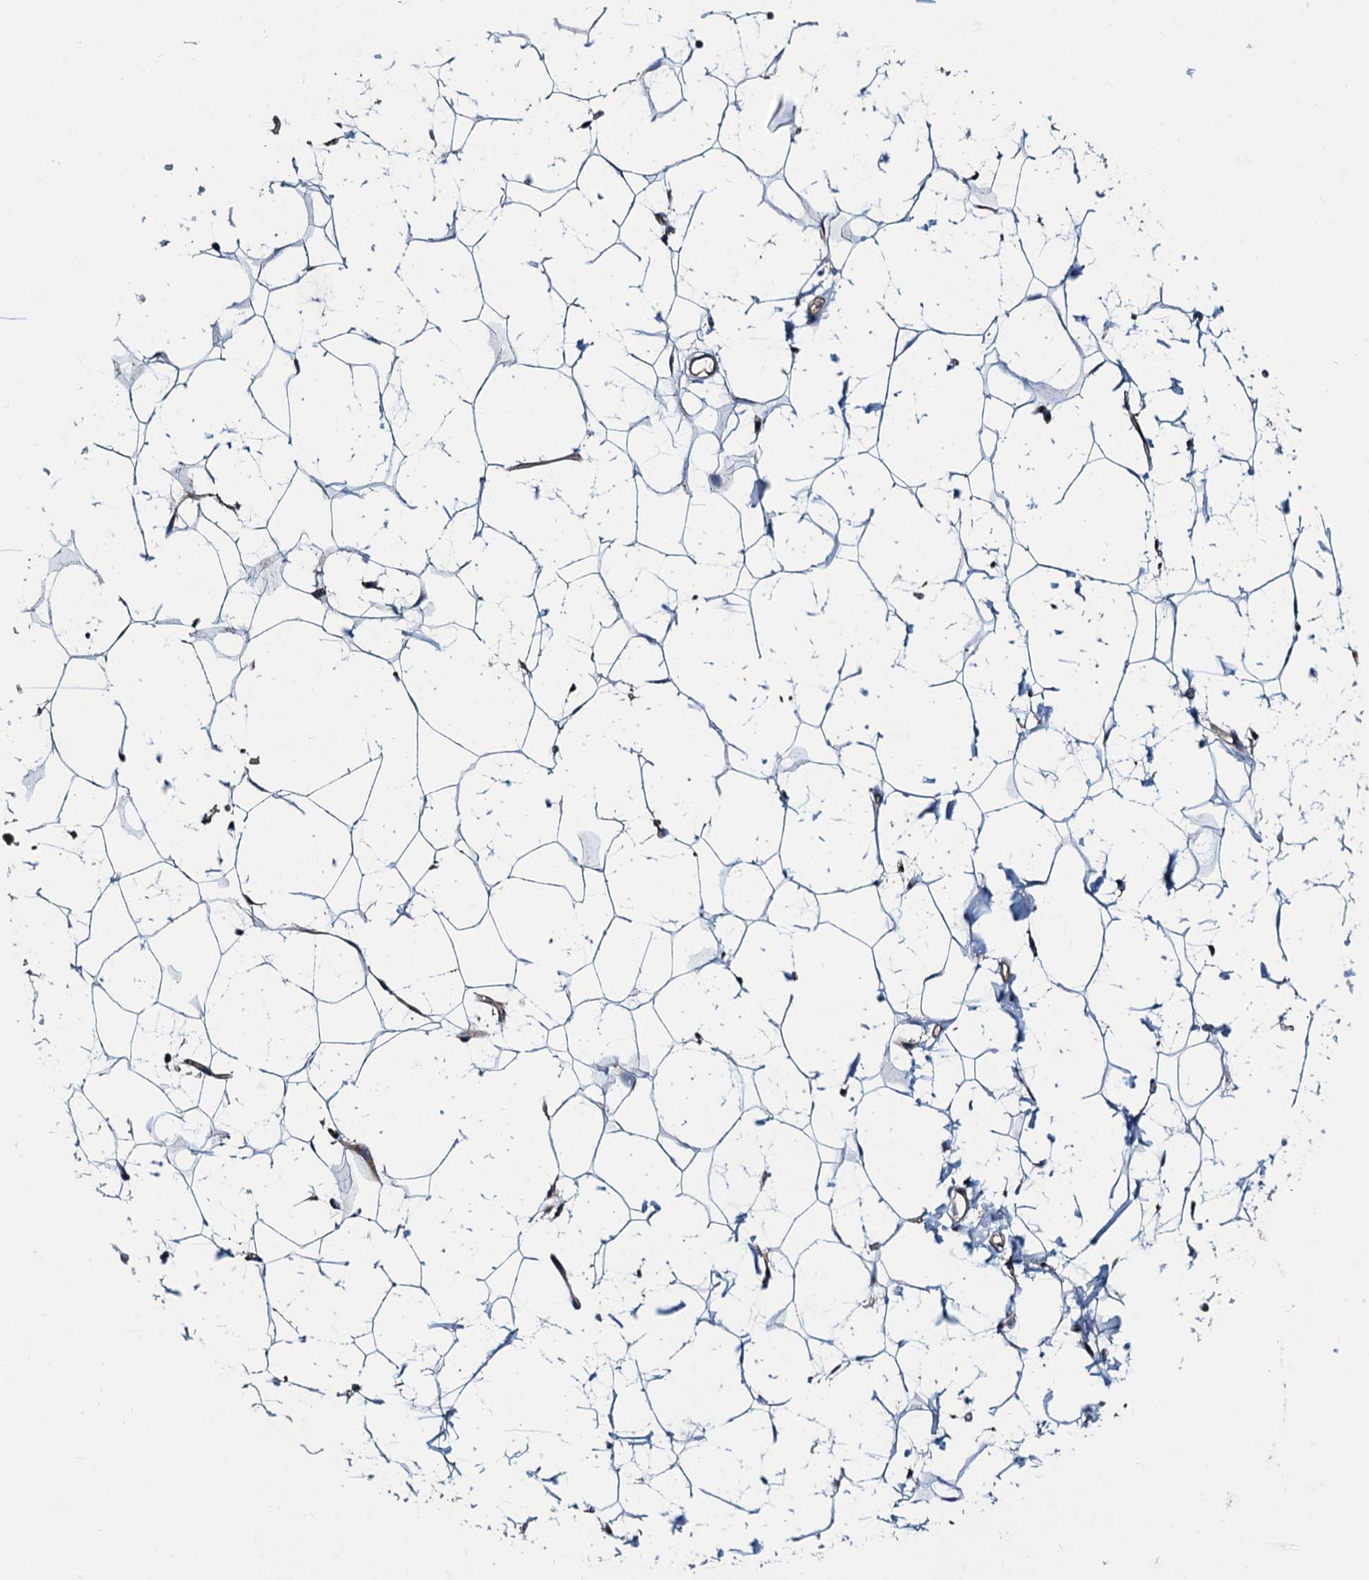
{"staining": {"intensity": "negative", "quantity": "none", "location": "none"}, "tissue": "adipose tissue", "cell_type": "Adipocytes", "image_type": "normal", "snomed": [{"axis": "morphology", "description": "Normal tissue, NOS"}, {"axis": "topography", "description": "Breast"}], "caption": "This is a photomicrograph of IHC staining of unremarkable adipose tissue, which shows no positivity in adipocytes. The staining was performed using DAB to visualize the protein expression in brown, while the nuclei were stained in blue with hematoxylin (Magnification: 20x).", "gene": "NGRN", "patient": {"sex": "female", "age": 26}}